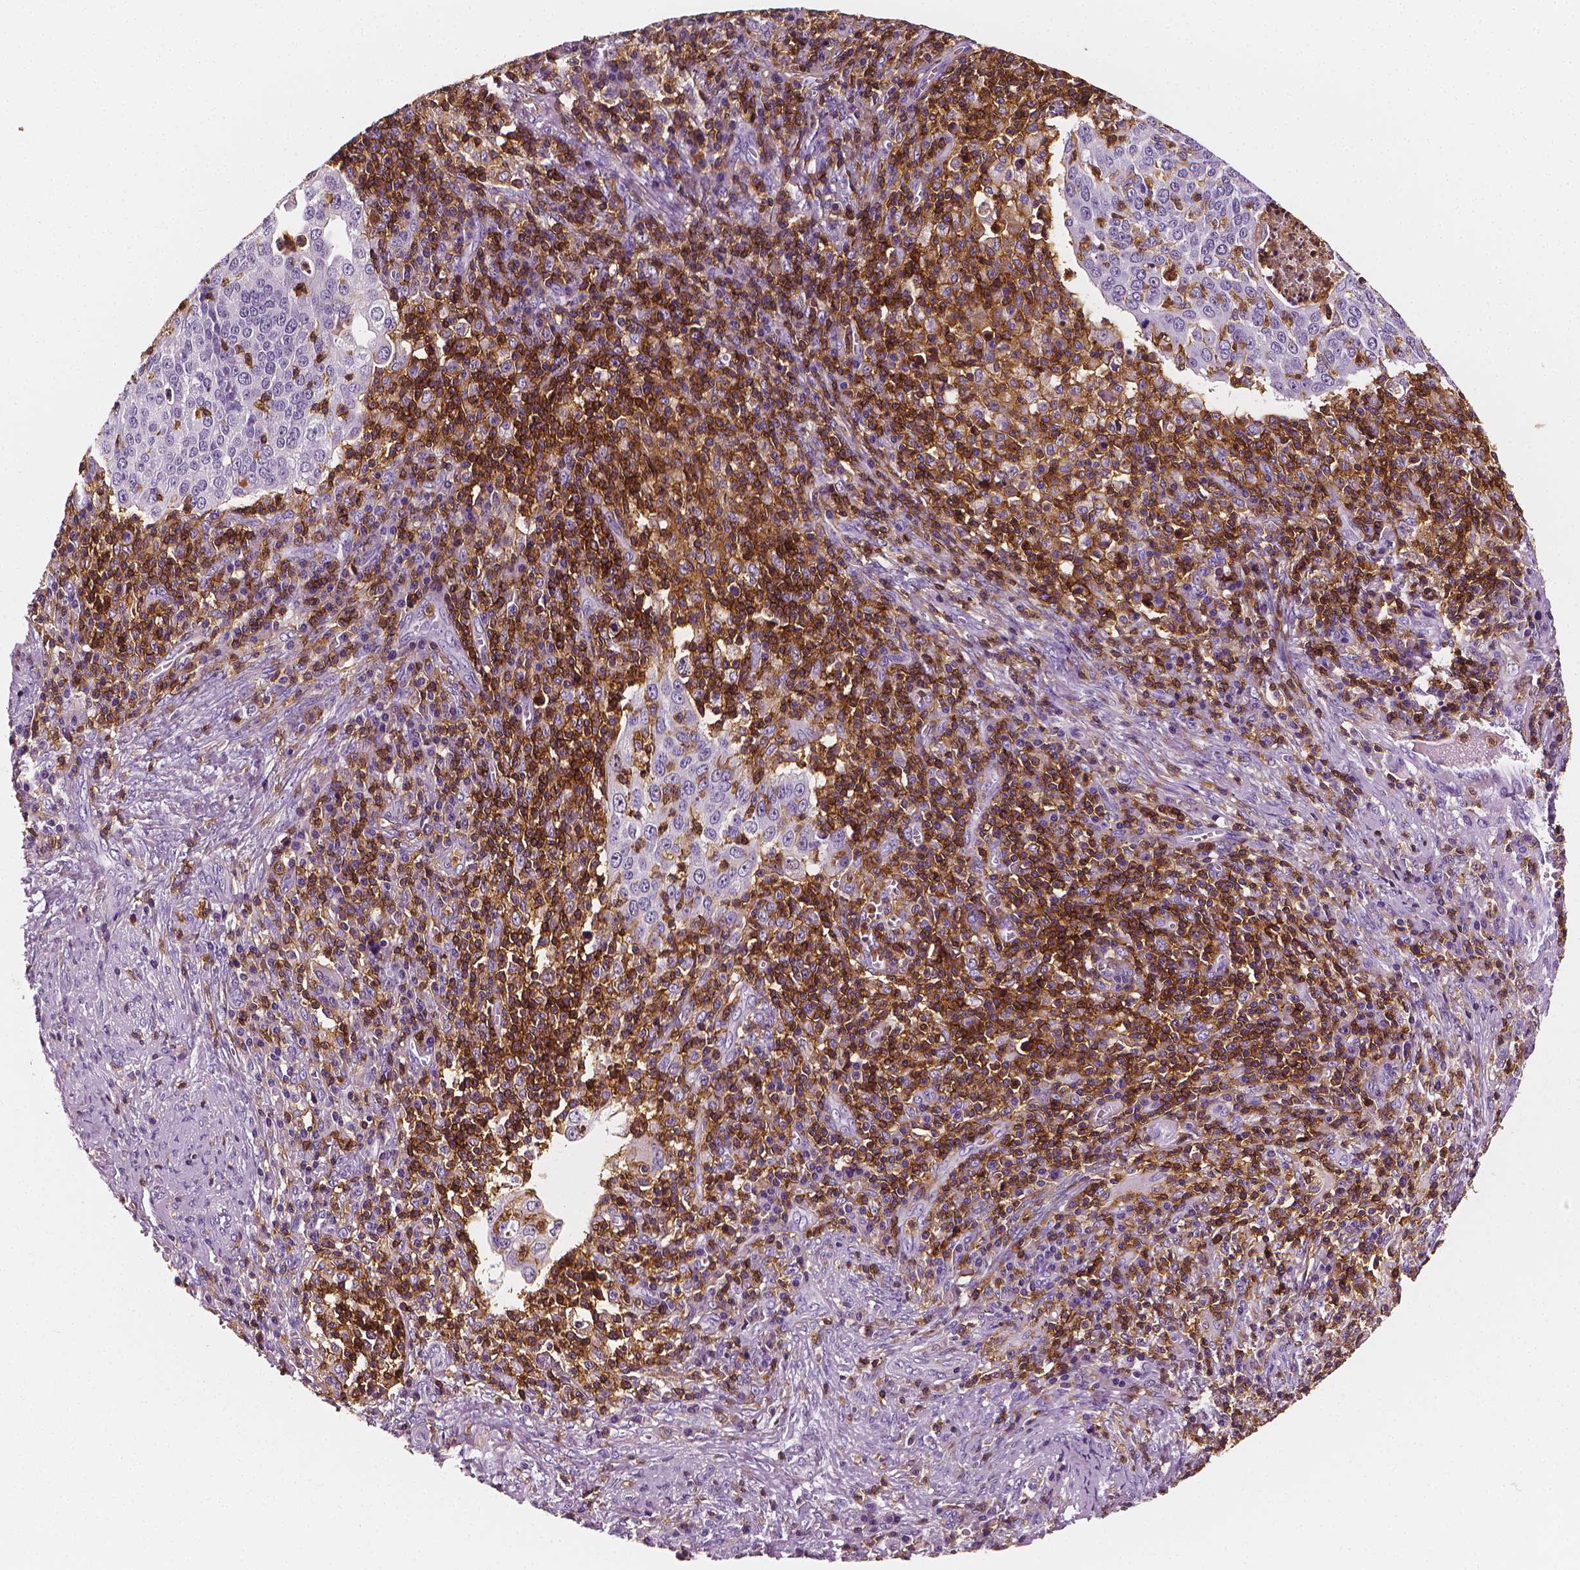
{"staining": {"intensity": "negative", "quantity": "none", "location": "none"}, "tissue": "cervical cancer", "cell_type": "Tumor cells", "image_type": "cancer", "snomed": [{"axis": "morphology", "description": "Squamous cell carcinoma, NOS"}, {"axis": "topography", "description": "Cervix"}], "caption": "Image shows no significant protein expression in tumor cells of cervical squamous cell carcinoma.", "gene": "PTPRC", "patient": {"sex": "female", "age": 39}}